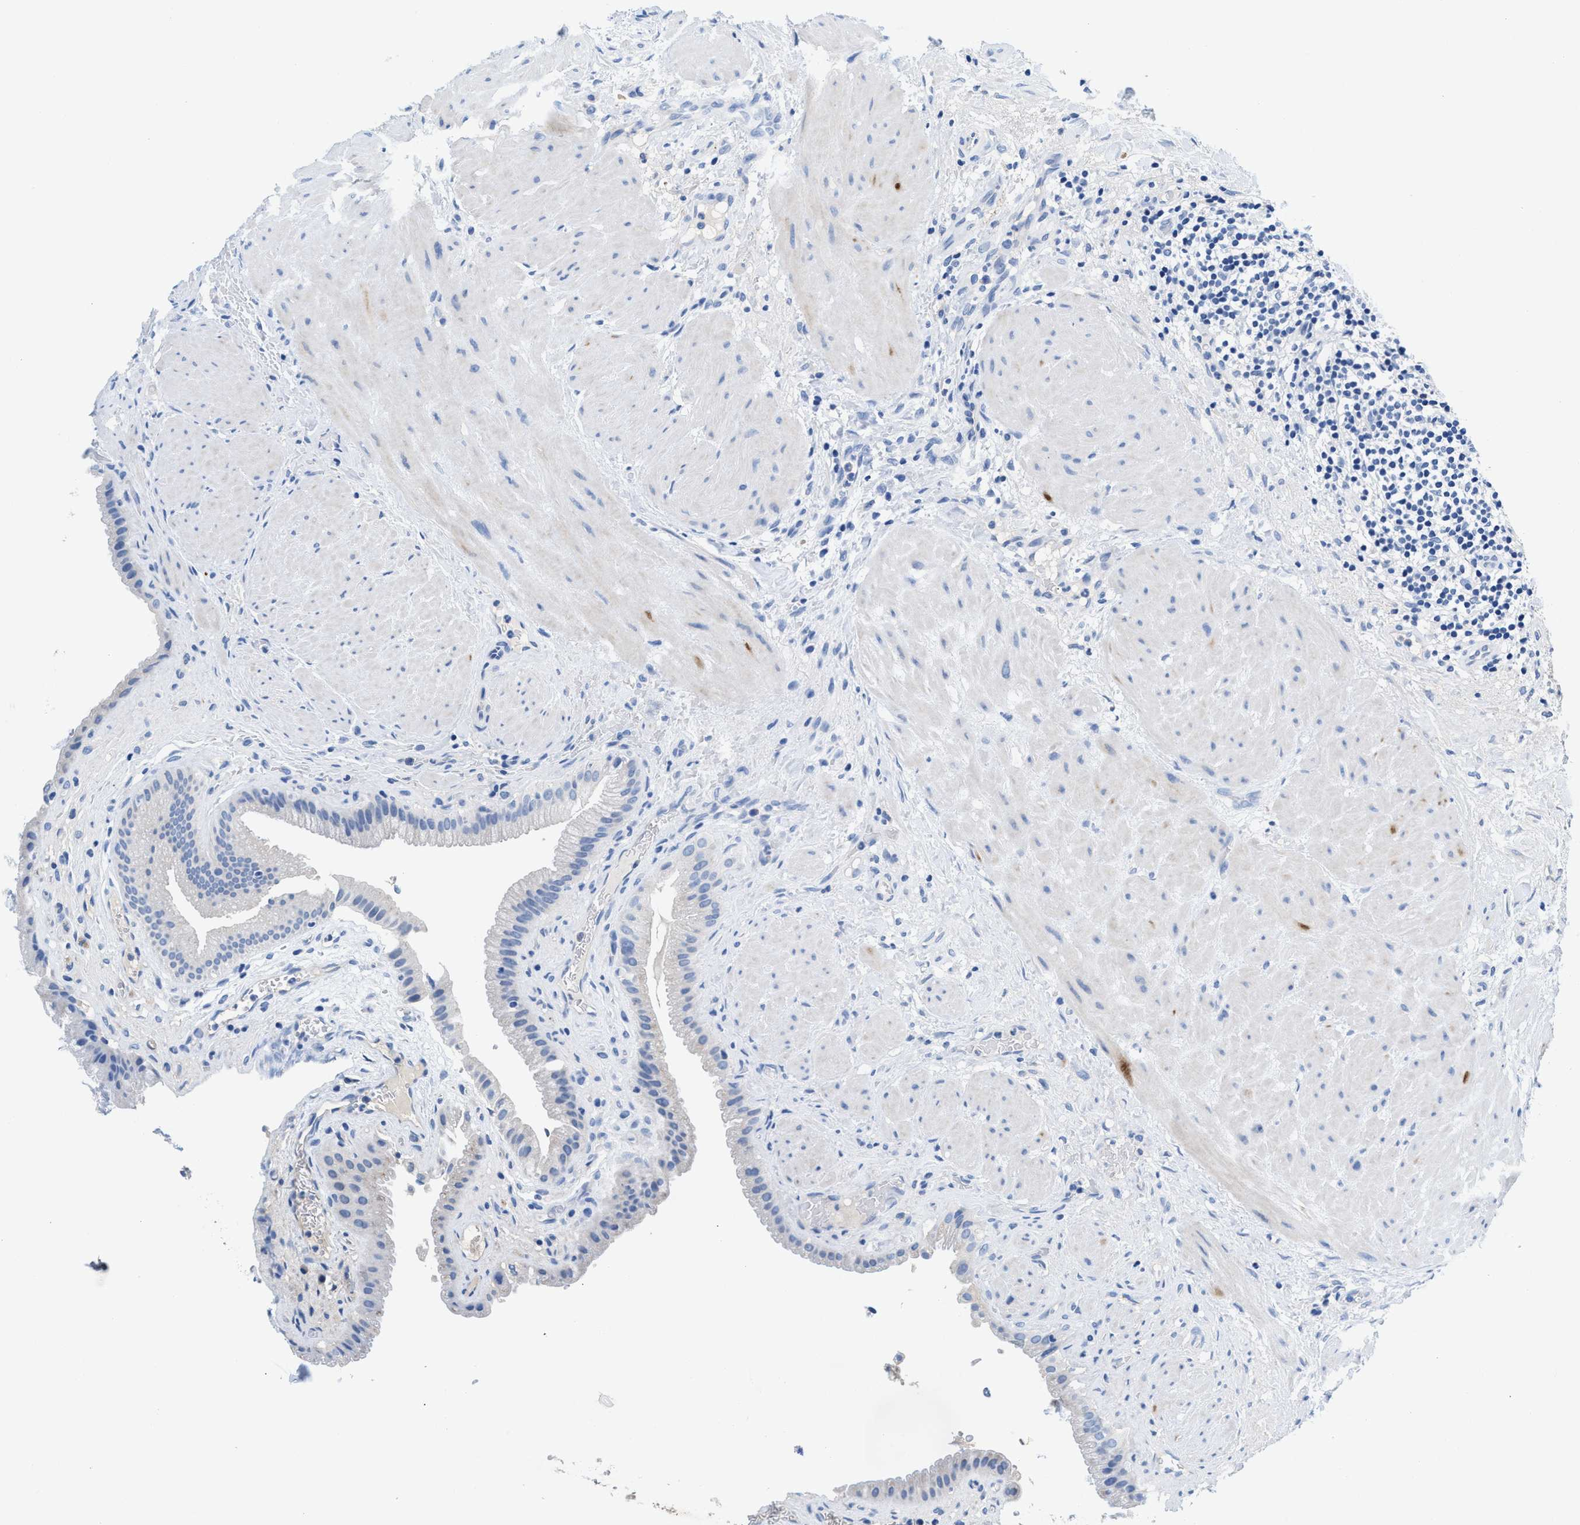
{"staining": {"intensity": "negative", "quantity": "none", "location": "none"}, "tissue": "gallbladder", "cell_type": "Glandular cells", "image_type": "normal", "snomed": [{"axis": "morphology", "description": "Normal tissue, NOS"}, {"axis": "topography", "description": "Gallbladder"}], "caption": "Human gallbladder stained for a protein using IHC demonstrates no positivity in glandular cells.", "gene": "SLFN13", "patient": {"sex": "male", "age": 49}}